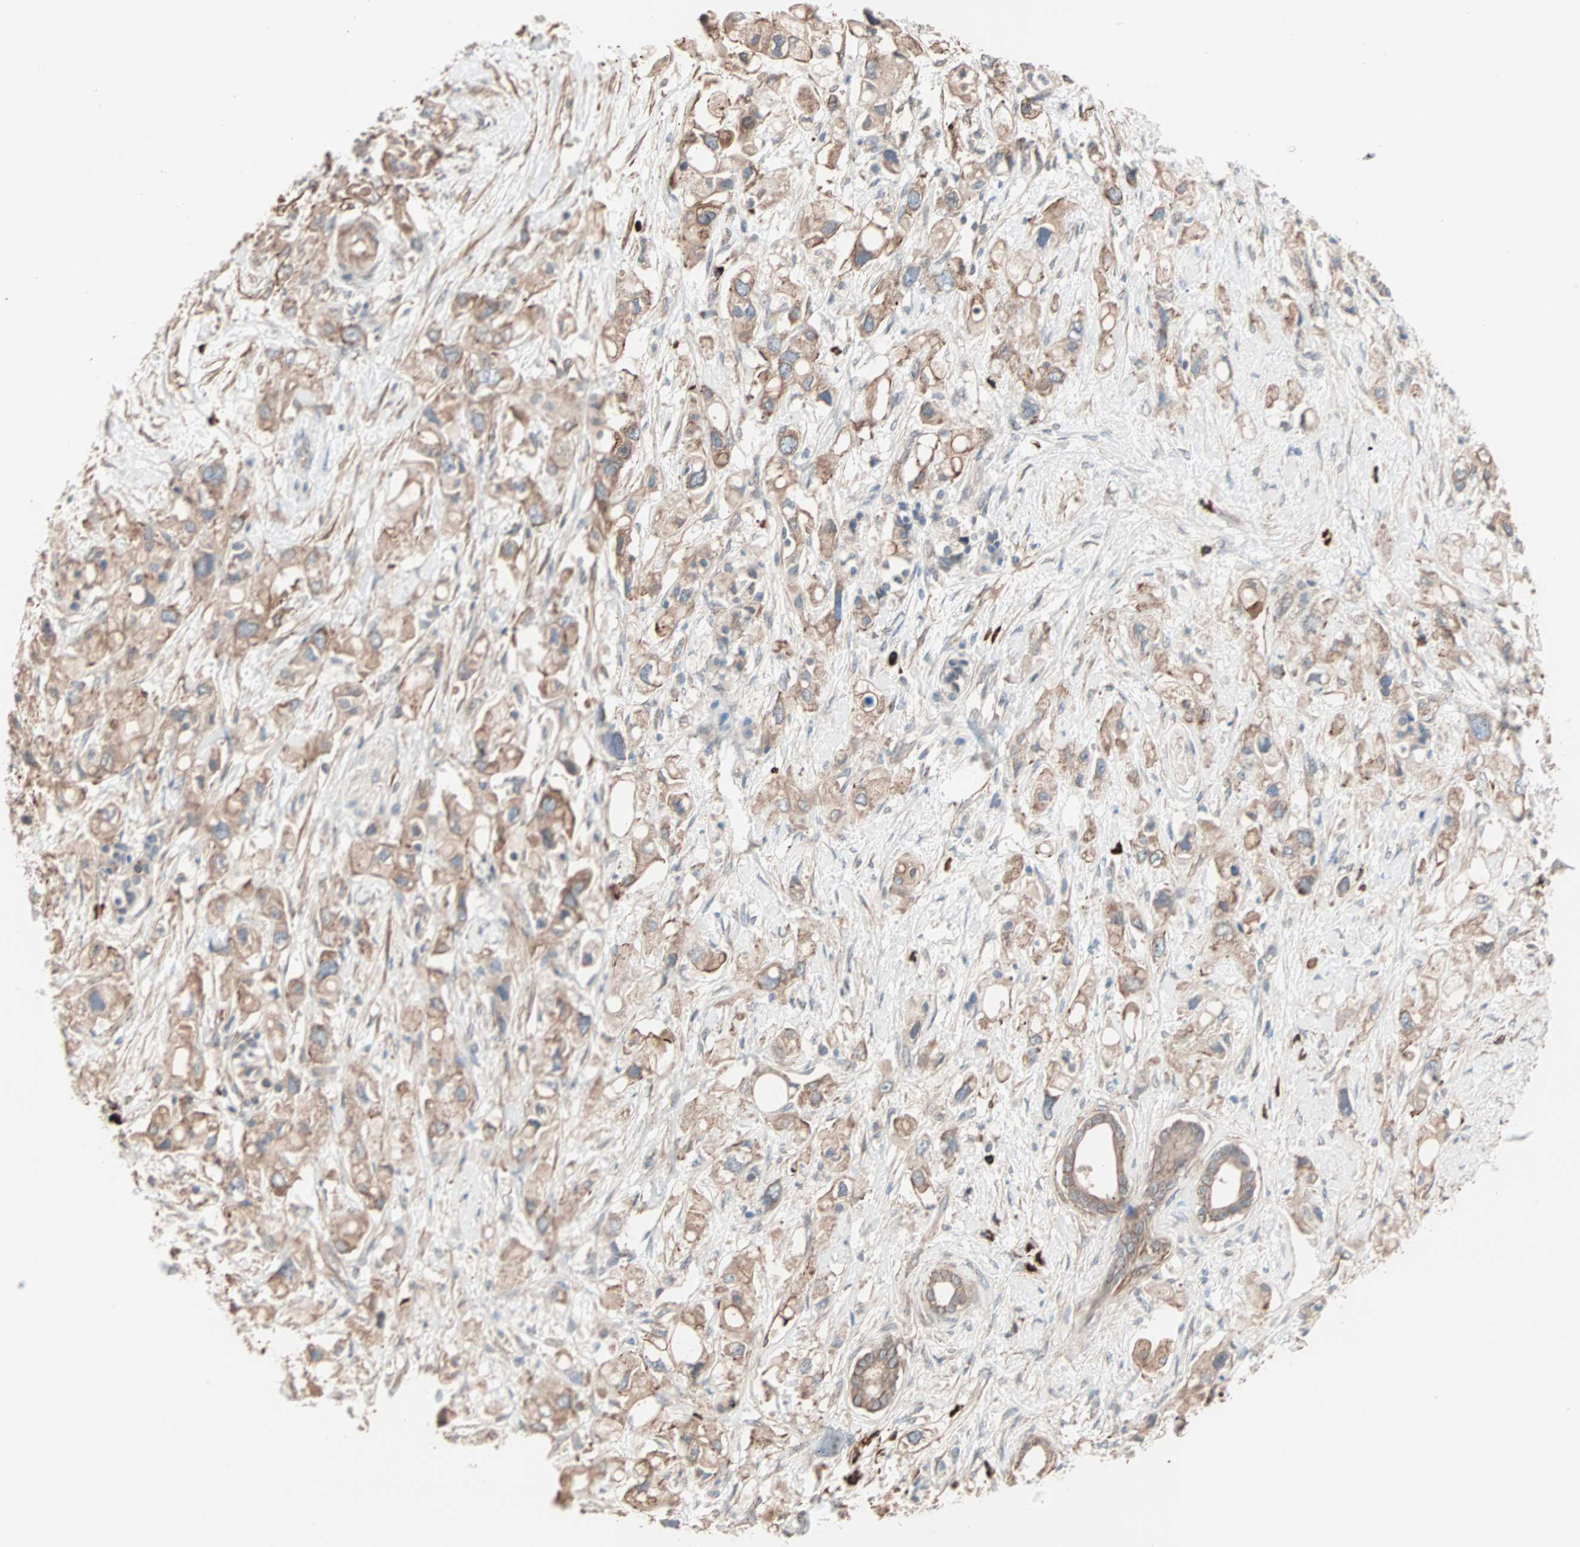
{"staining": {"intensity": "moderate", "quantity": ">75%", "location": "cytoplasmic/membranous"}, "tissue": "pancreatic cancer", "cell_type": "Tumor cells", "image_type": "cancer", "snomed": [{"axis": "morphology", "description": "Adenocarcinoma, NOS"}, {"axis": "topography", "description": "Pancreas"}], "caption": "Brown immunohistochemical staining in human pancreatic cancer demonstrates moderate cytoplasmic/membranous expression in approximately >75% of tumor cells.", "gene": "ALG5", "patient": {"sex": "female", "age": 56}}